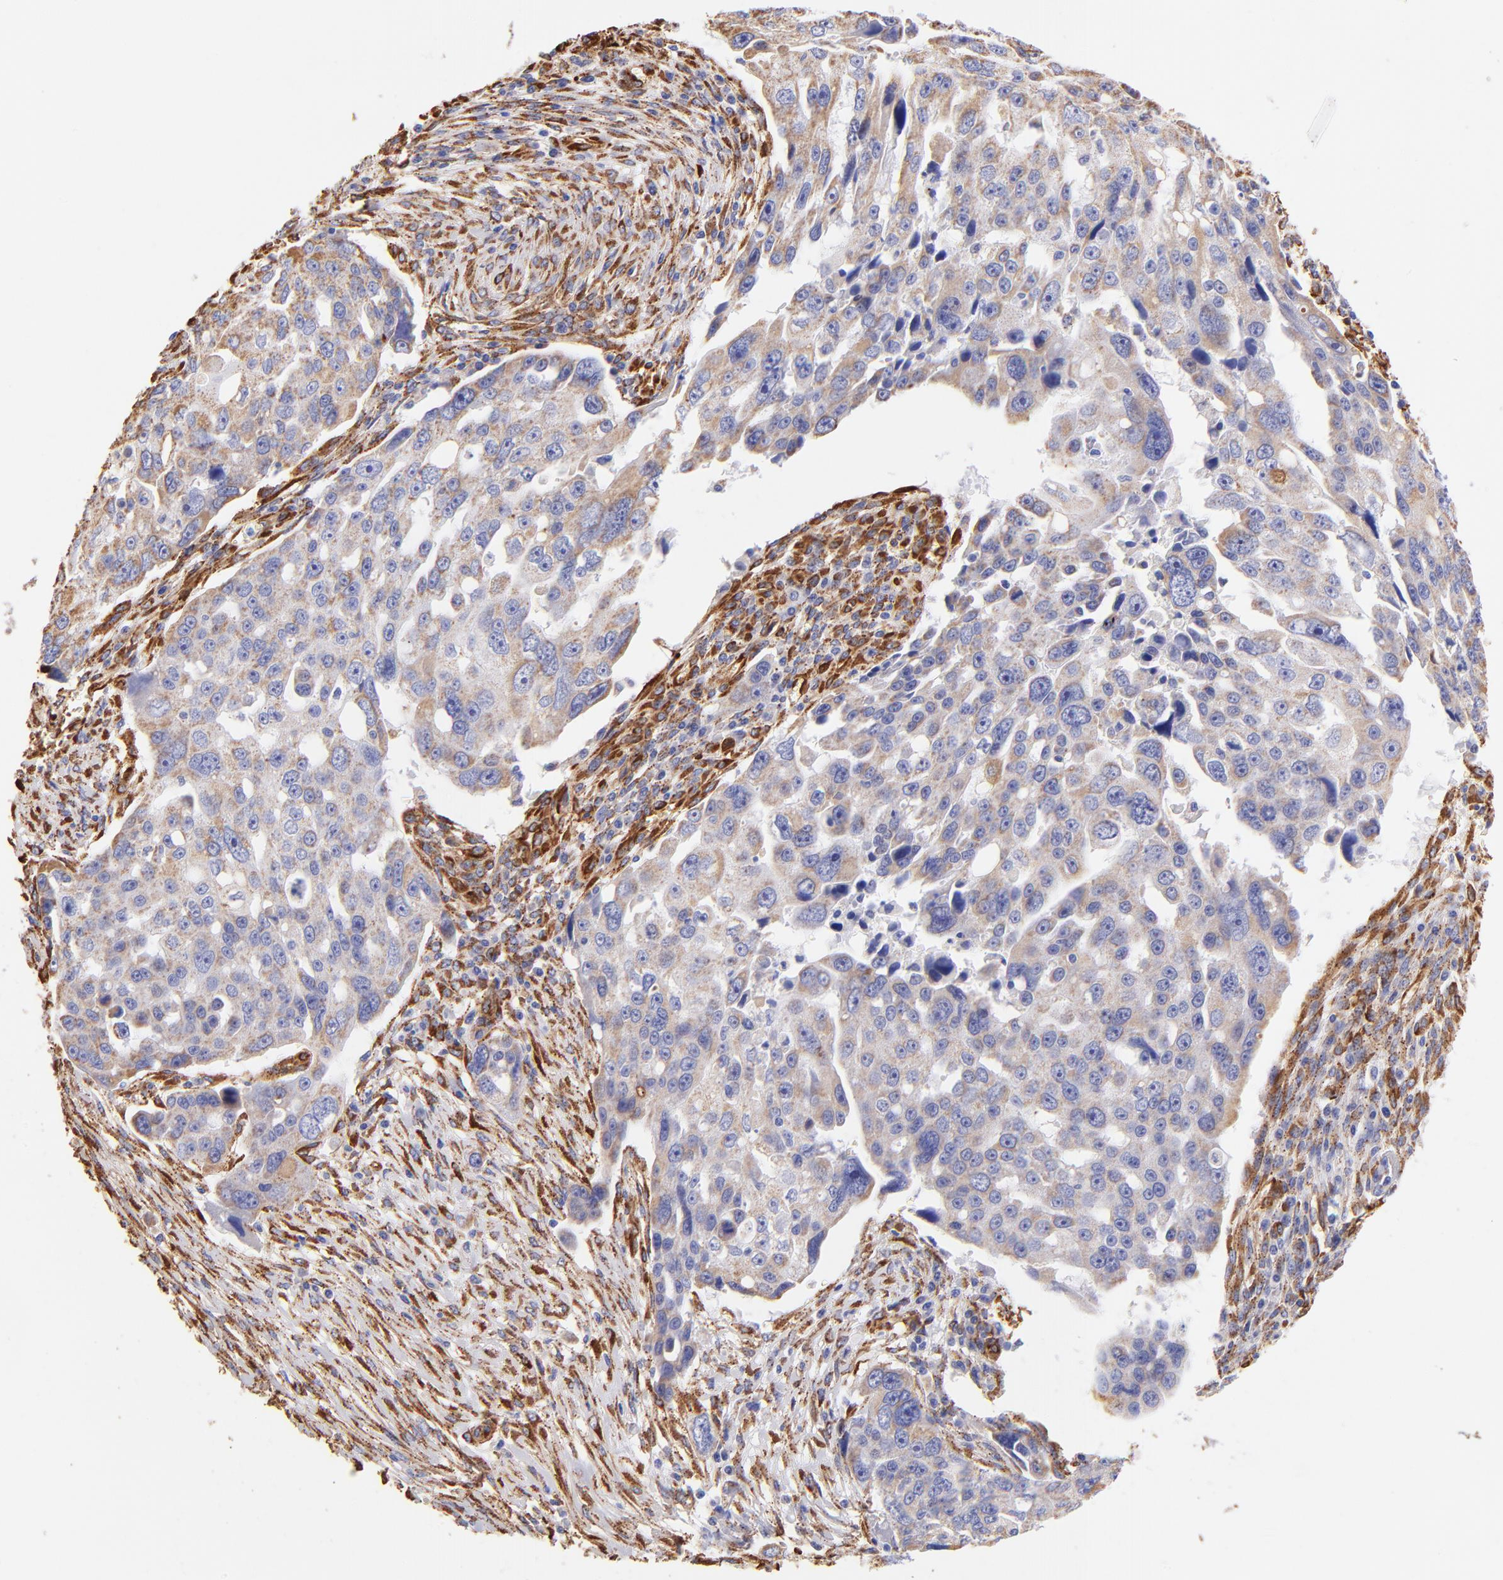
{"staining": {"intensity": "moderate", "quantity": ">75%", "location": "cytoplasmic/membranous"}, "tissue": "ovarian cancer", "cell_type": "Tumor cells", "image_type": "cancer", "snomed": [{"axis": "morphology", "description": "Carcinoma, endometroid"}, {"axis": "topography", "description": "Ovary"}], "caption": "Protein expression by immunohistochemistry (IHC) demonstrates moderate cytoplasmic/membranous positivity in about >75% of tumor cells in ovarian endometroid carcinoma.", "gene": "SPARC", "patient": {"sex": "female", "age": 75}}